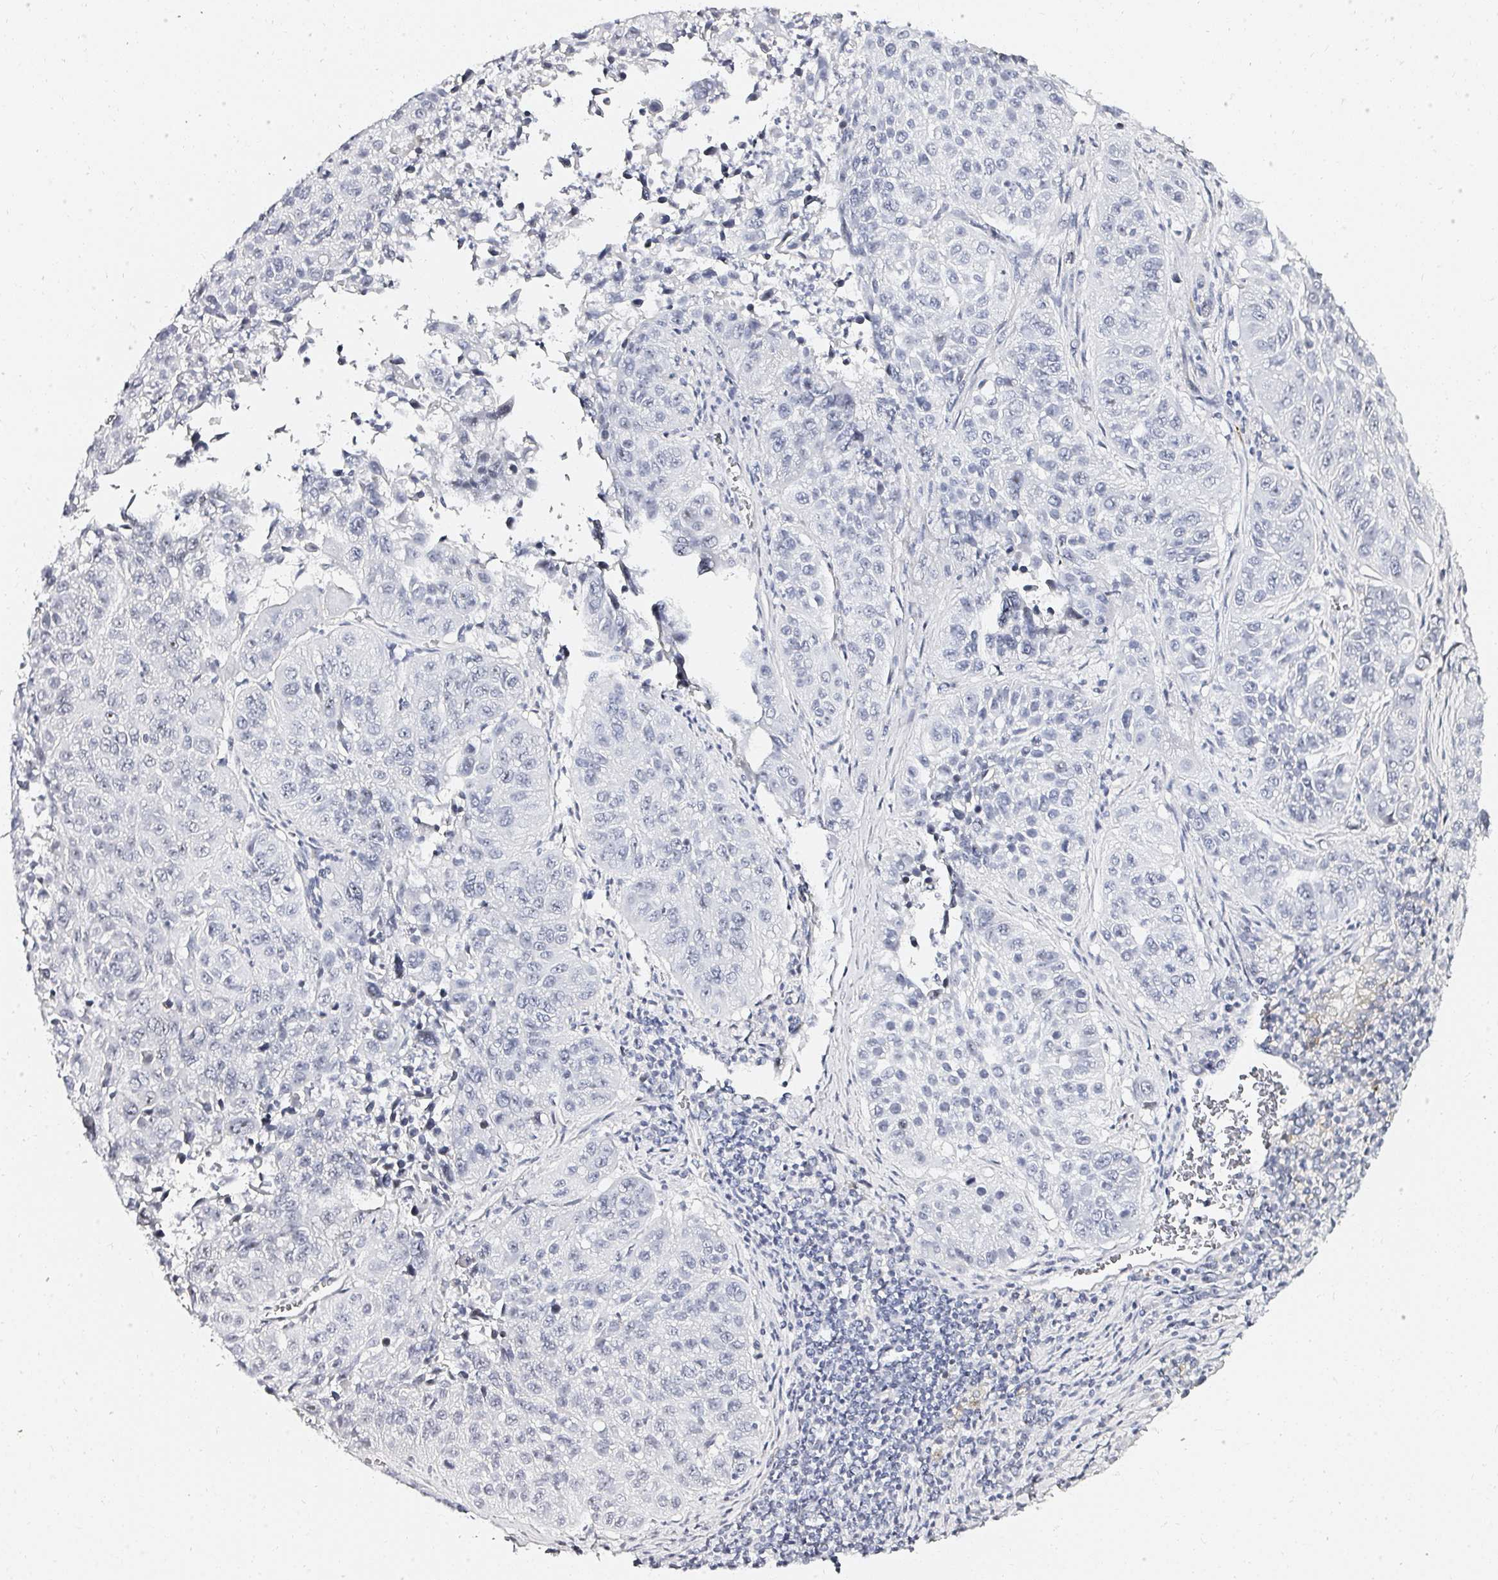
{"staining": {"intensity": "negative", "quantity": "none", "location": "none"}, "tissue": "lung cancer", "cell_type": "Tumor cells", "image_type": "cancer", "snomed": [{"axis": "morphology", "description": "Squamous cell carcinoma, NOS"}, {"axis": "topography", "description": "Lung"}], "caption": "There is no significant positivity in tumor cells of squamous cell carcinoma (lung).", "gene": "ACAN", "patient": {"sex": "female", "age": 61}}